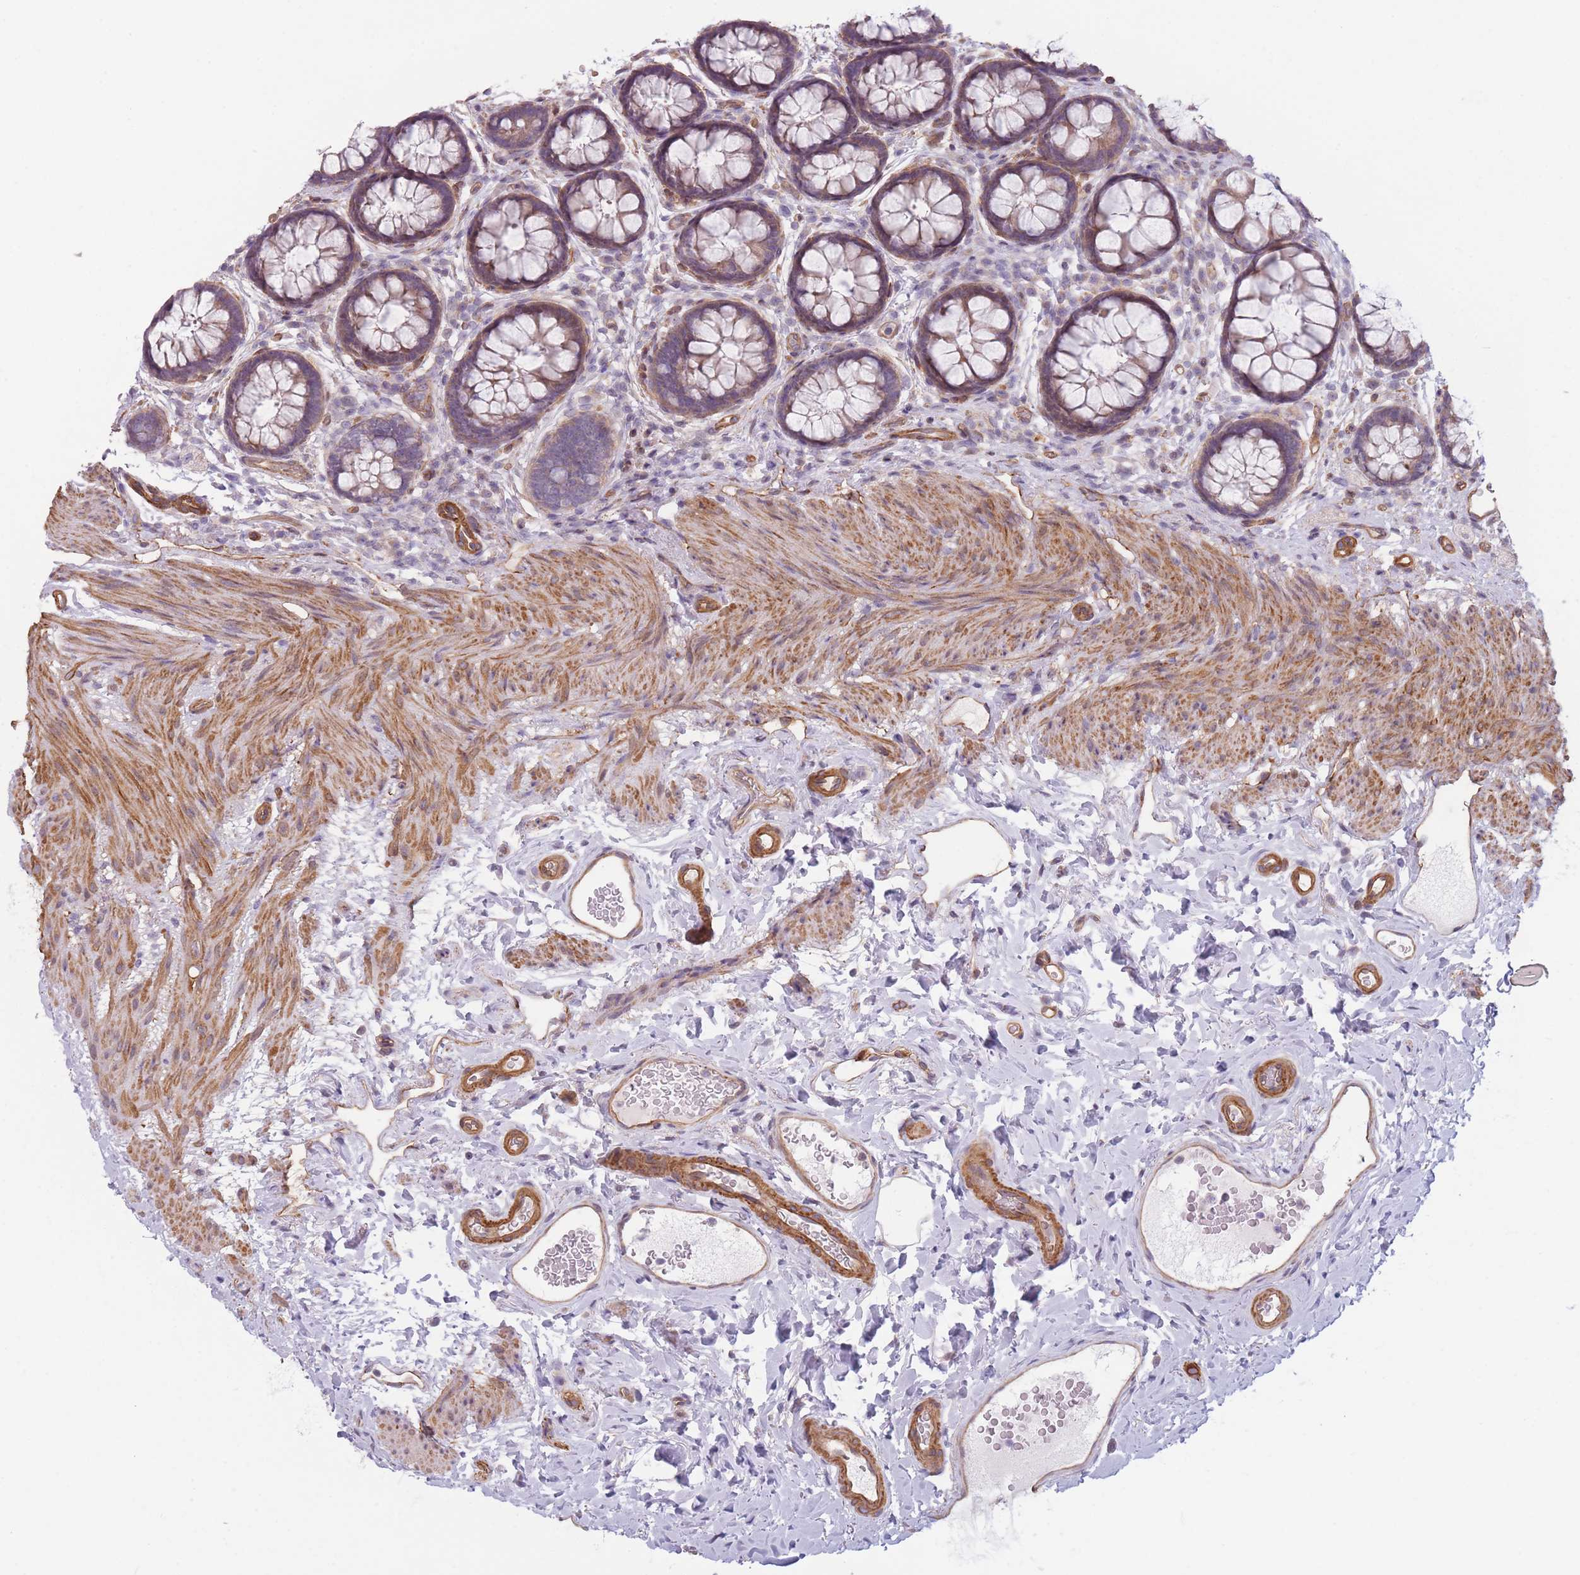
{"staining": {"intensity": "moderate", "quantity": "25%-75%", "location": "cytoplasmic/membranous"}, "tissue": "rectum", "cell_type": "Glandular cells", "image_type": "normal", "snomed": [{"axis": "morphology", "description": "Normal tissue, NOS"}, {"axis": "topography", "description": "Rectum"}, {"axis": "topography", "description": "Peripheral nerve tissue"}], "caption": "This histopathology image displays immunohistochemistry staining of benign human rectum, with medium moderate cytoplasmic/membranous expression in about 25%-75% of glandular cells.", "gene": "SLC7A6", "patient": {"sex": "female", "age": 69}}